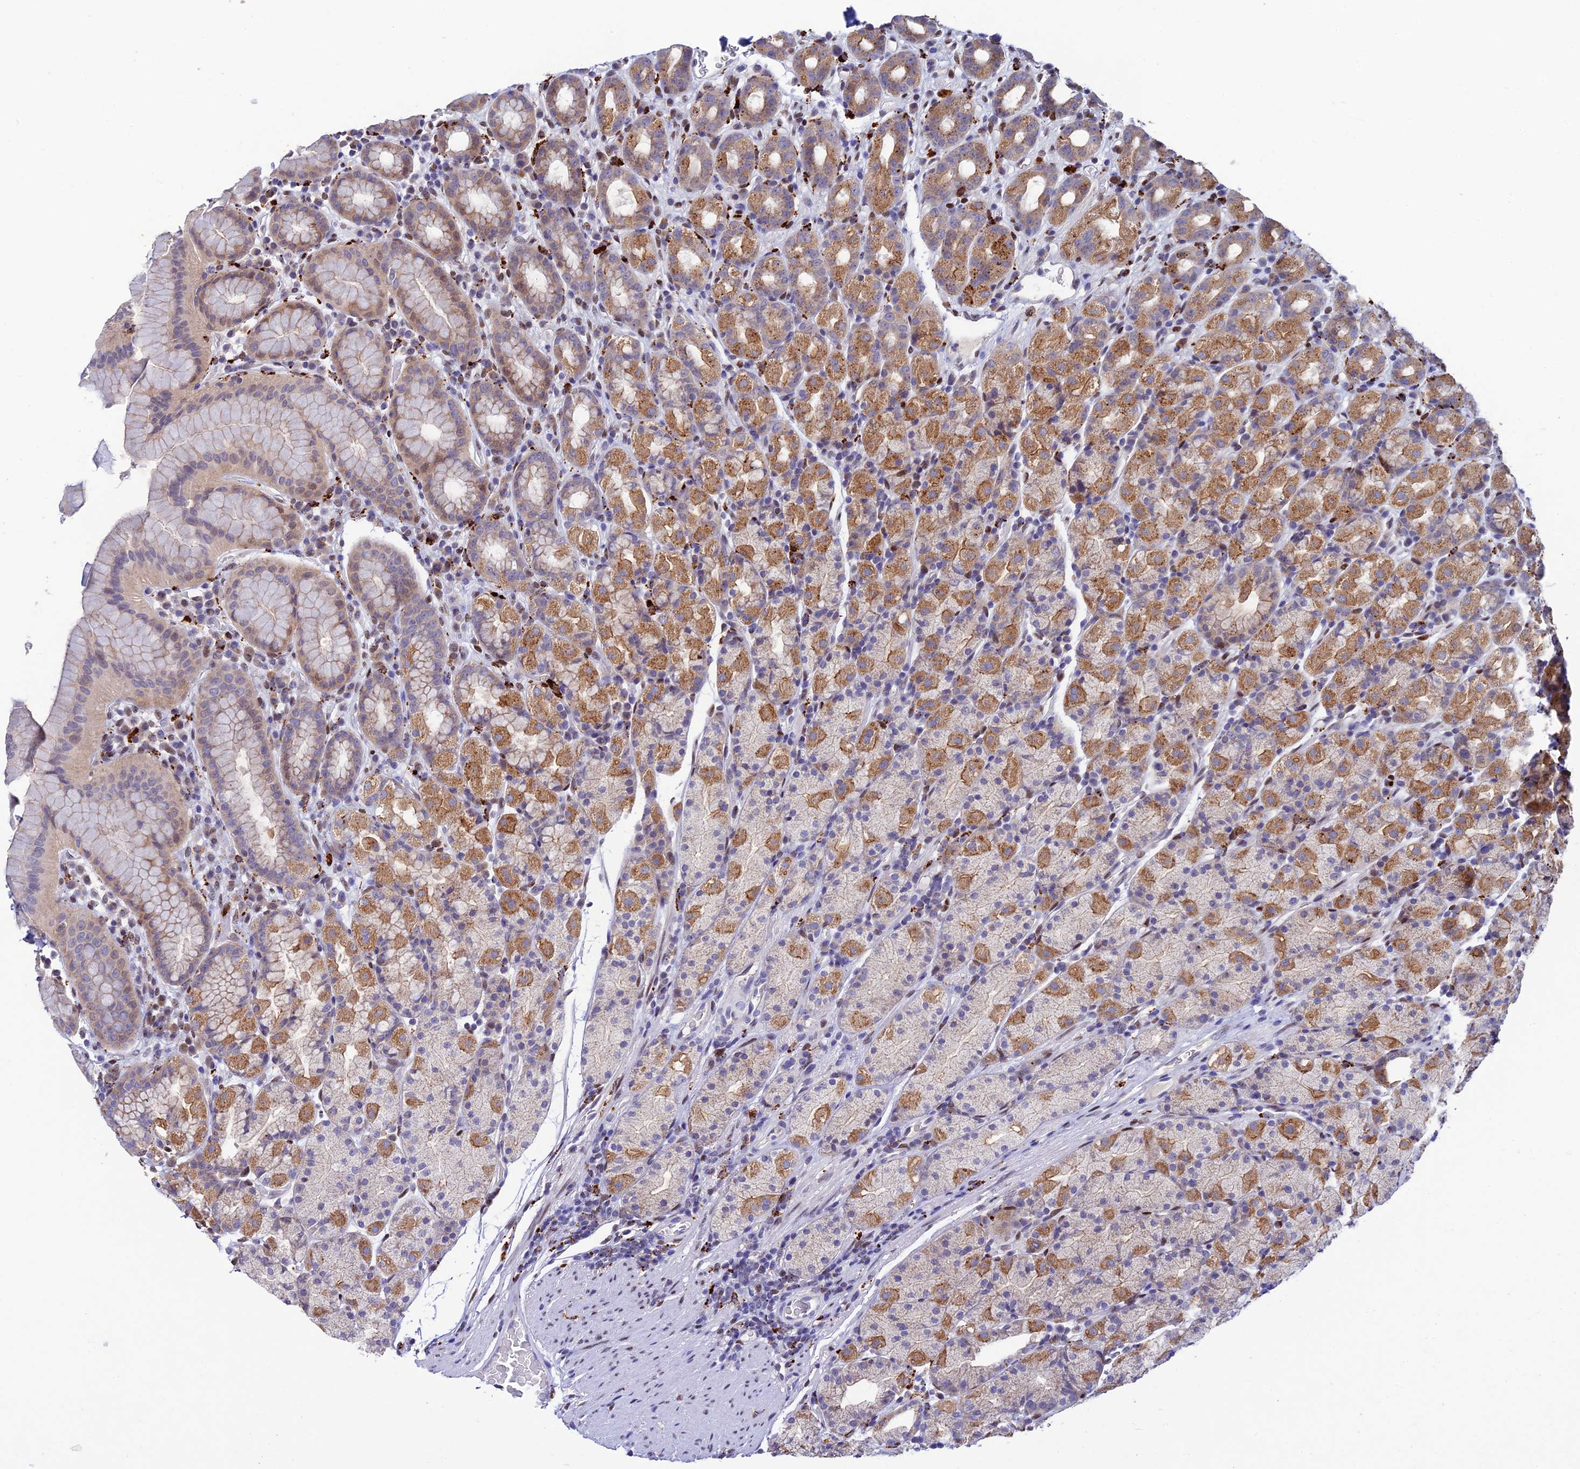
{"staining": {"intensity": "moderate", "quantity": "25%-75%", "location": "cytoplasmic/membranous"}, "tissue": "stomach", "cell_type": "Glandular cells", "image_type": "normal", "snomed": [{"axis": "morphology", "description": "Normal tissue, NOS"}, {"axis": "topography", "description": "Stomach, upper"}, {"axis": "topography", "description": "Stomach, lower"}, {"axis": "topography", "description": "Small intestine"}], "caption": "Immunohistochemical staining of normal human stomach shows medium levels of moderate cytoplasmic/membranous staining in about 25%-75% of glandular cells.", "gene": "HIC1", "patient": {"sex": "male", "age": 68}}